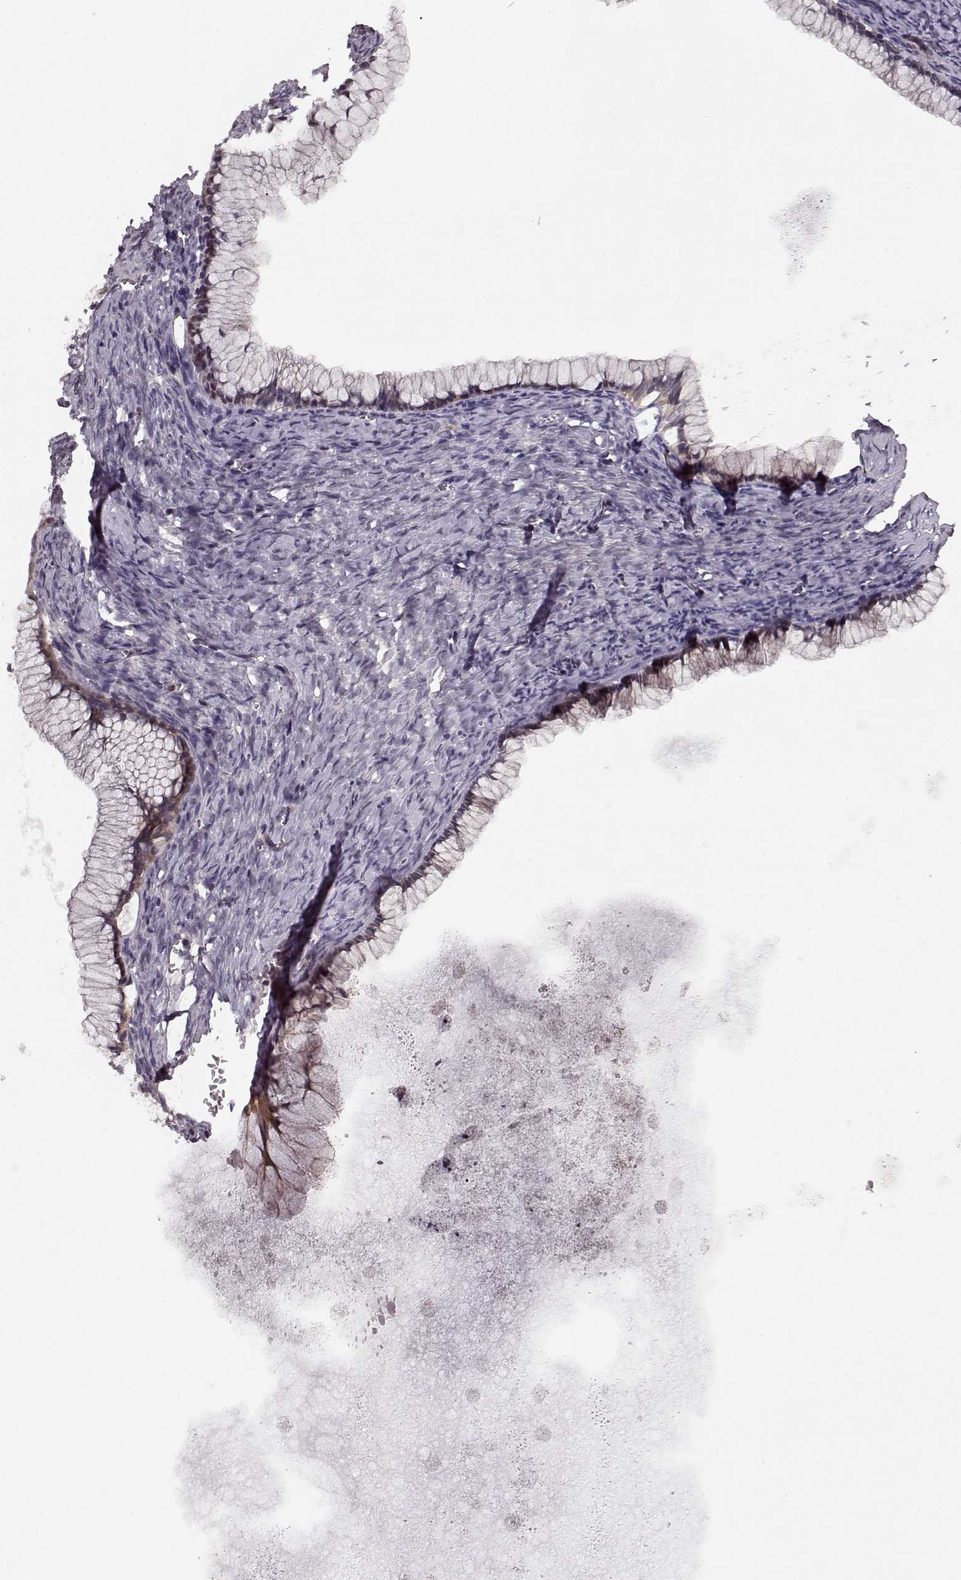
{"staining": {"intensity": "moderate", "quantity": ">75%", "location": "cytoplasmic/membranous"}, "tissue": "ovarian cancer", "cell_type": "Tumor cells", "image_type": "cancer", "snomed": [{"axis": "morphology", "description": "Cystadenocarcinoma, mucinous, NOS"}, {"axis": "topography", "description": "Ovary"}], "caption": "Ovarian cancer stained with DAB immunohistochemistry (IHC) exhibits medium levels of moderate cytoplasmic/membranous staining in about >75% of tumor cells.", "gene": "IFRD2", "patient": {"sex": "female", "age": 41}}